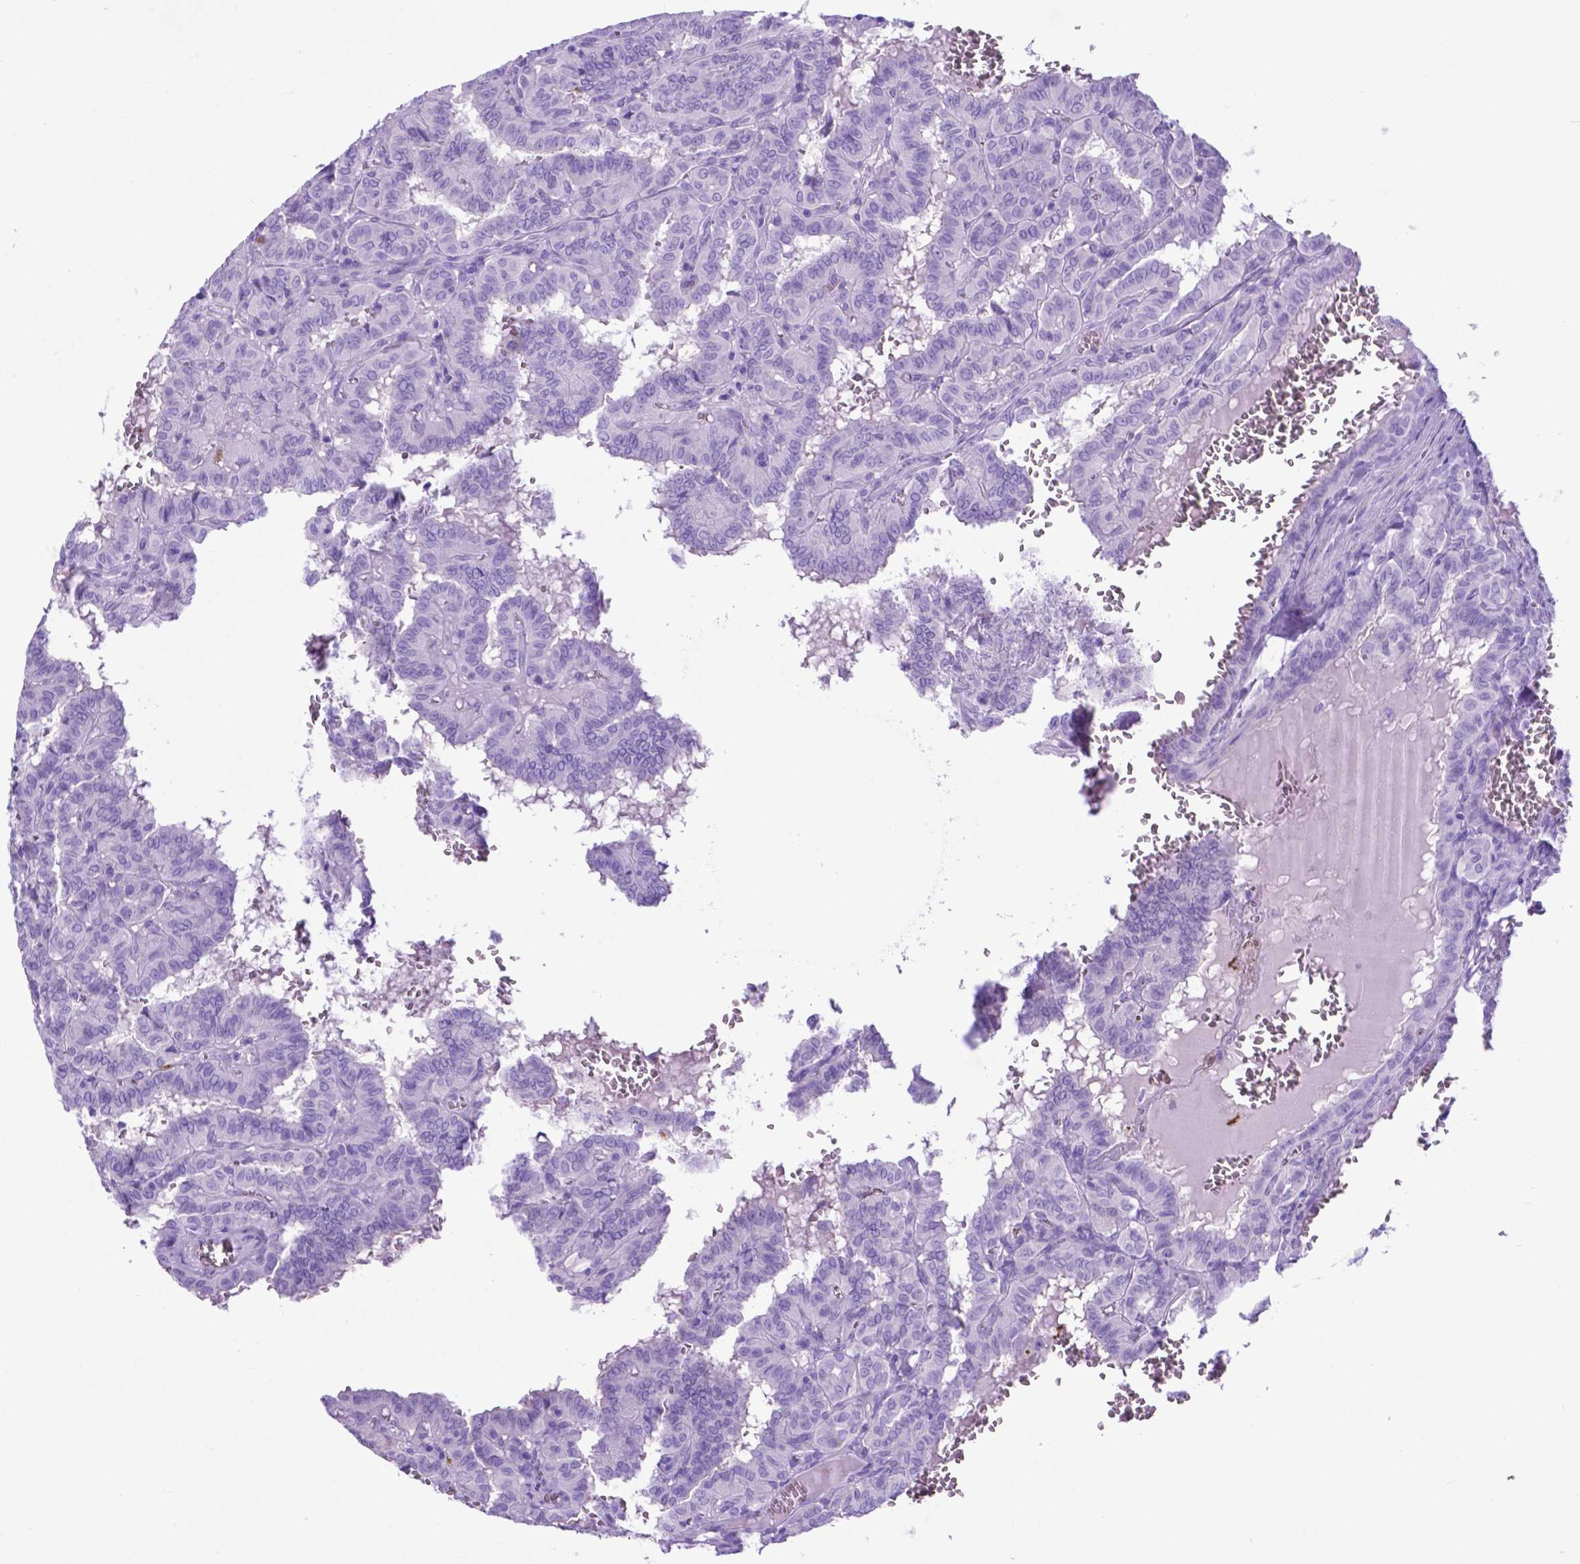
{"staining": {"intensity": "negative", "quantity": "none", "location": "none"}, "tissue": "thyroid cancer", "cell_type": "Tumor cells", "image_type": "cancer", "snomed": [{"axis": "morphology", "description": "Papillary adenocarcinoma, NOS"}, {"axis": "topography", "description": "Thyroid gland"}], "caption": "A photomicrograph of thyroid cancer (papillary adenocarcinoma) stained for a protein demonstrates no brown staining in tumor cells.", "gene": "LZTR1", "patient": {"sex": "female", "age": 21}}